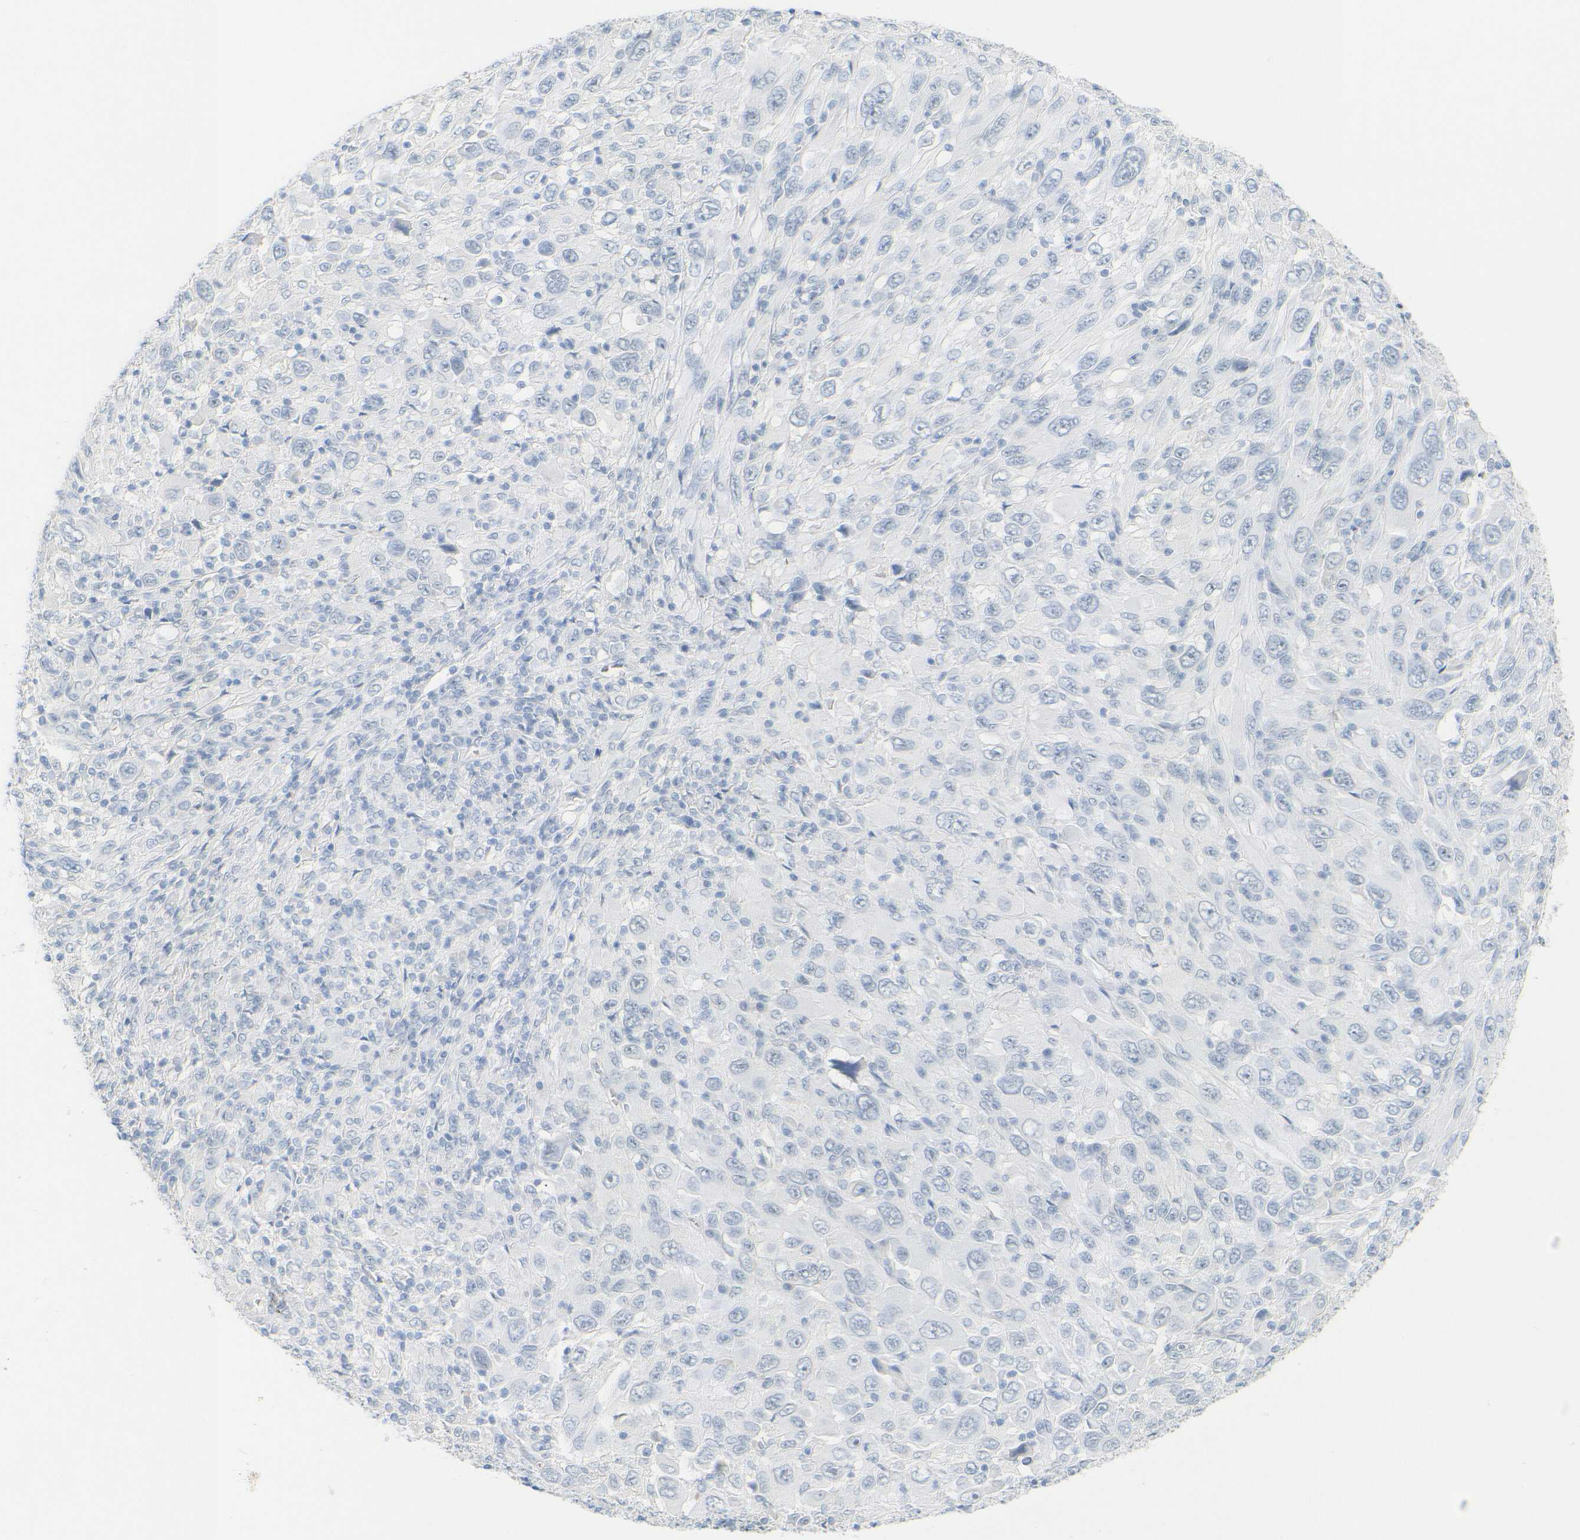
{"staining": {"intensity": "negative", "quantity": "none", "location": "none"}, "tissue": "melanoma", "cell_type": "Tumor cells", "image_type": "cancer", "snomed": [{"axis": "morphology", "description": "Malignant melanoma, Metastatic site"}, {"axis": "topography", "description": "Skin"}], "caption": "Melanoma was stained to show a protein in brown. There is no significant positivity in tumor cells.", "gene": "OPN1SW", "patient": {"sex": "female", "age": 56}}